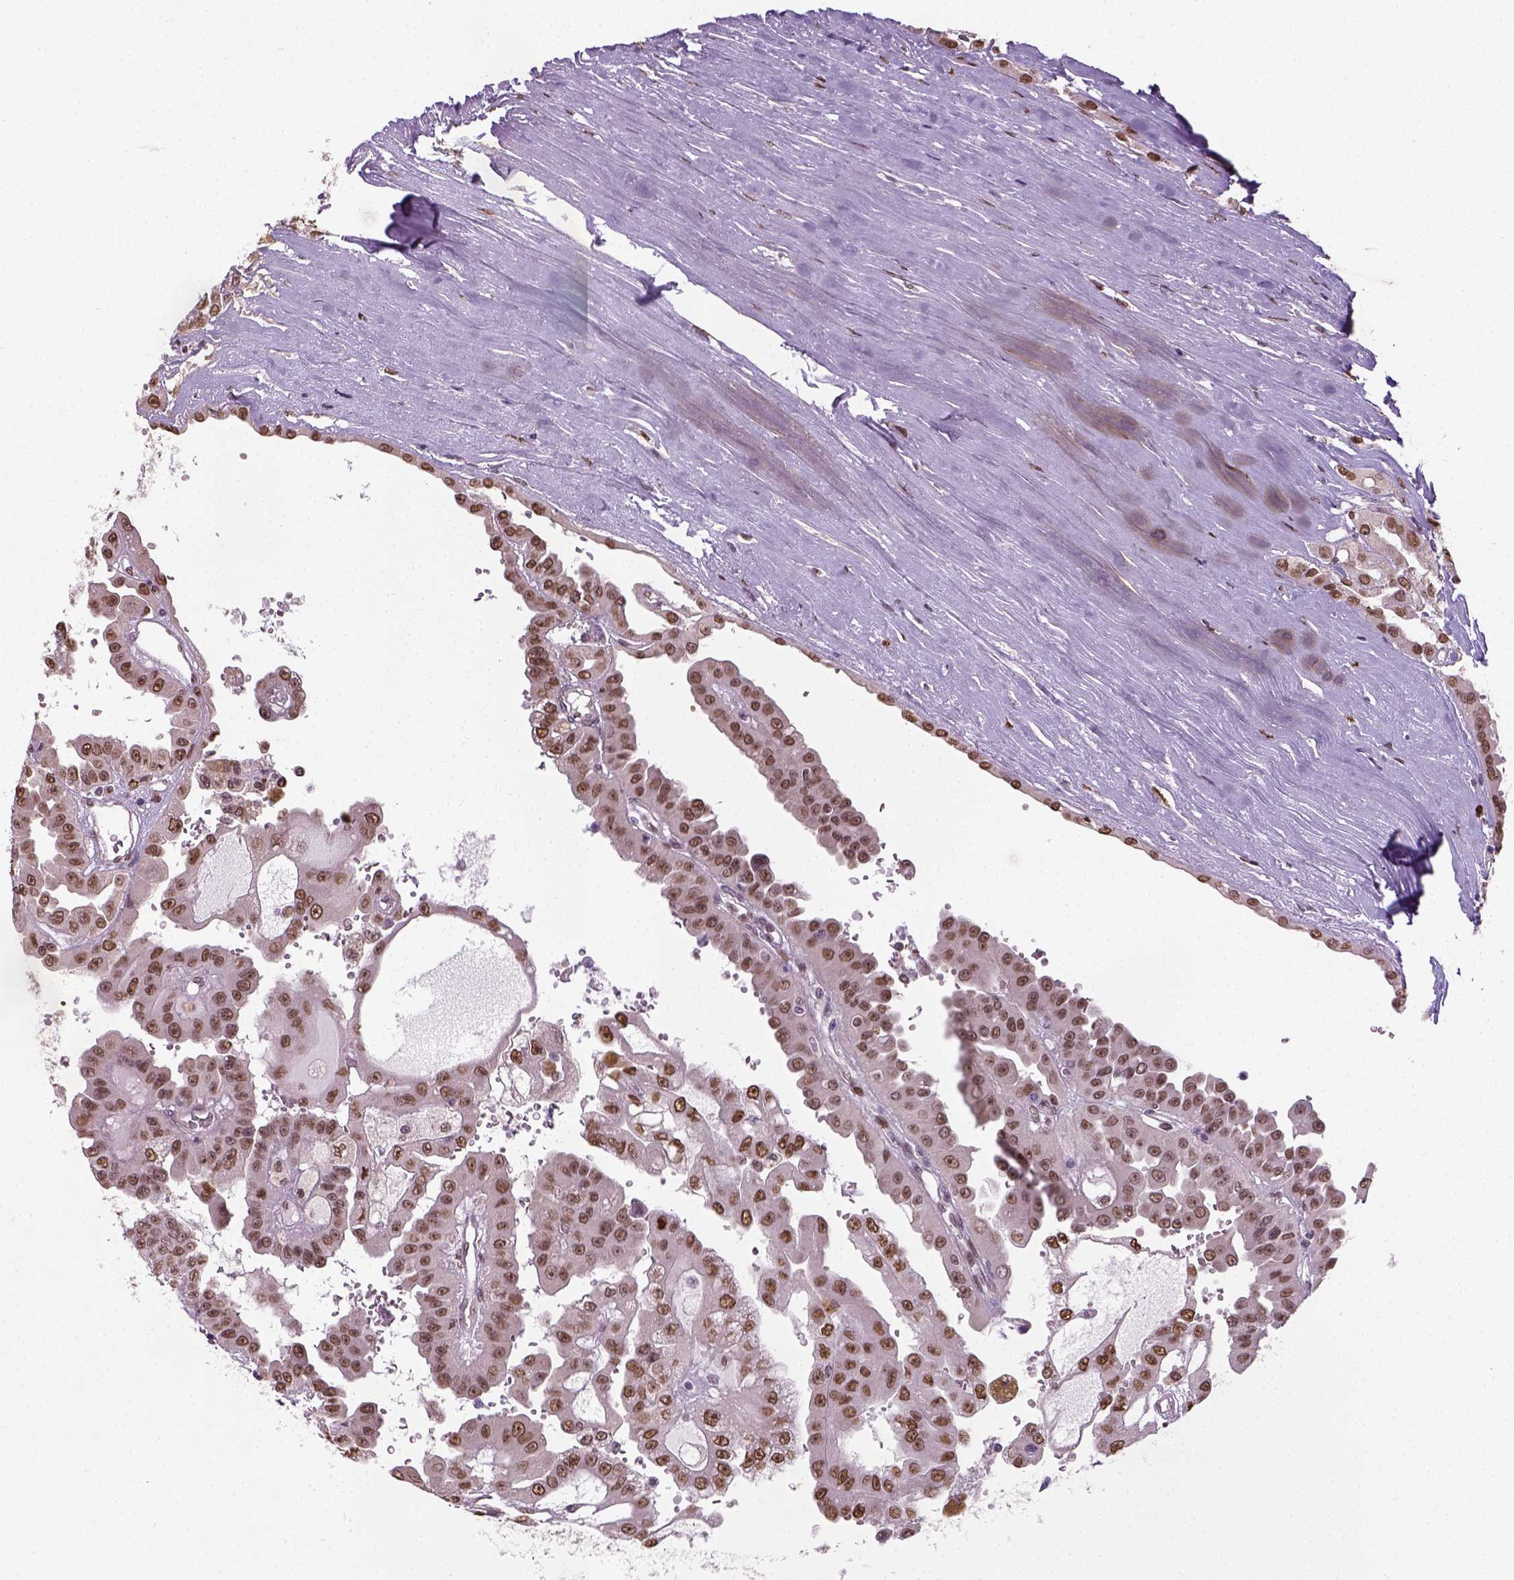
{"staining": {"intensity": "moderate", "quantity": ">75%", "location": "nuclear"}, "tissue": "renal cancer", "cell_type": "Tumor cells", "image_type": "cancer", "snomed": [{"axis": "morphology", "description": "Adenocarcinoma, NOS"}, {"axis": "topography", "description": "Kidney"}], "caption": "Moderate nuclear protein staining is present in about >75% of tumor cells in renal cancer.", "gene": "C1orf112", "patient": {"sex": "male", "age": 58}}